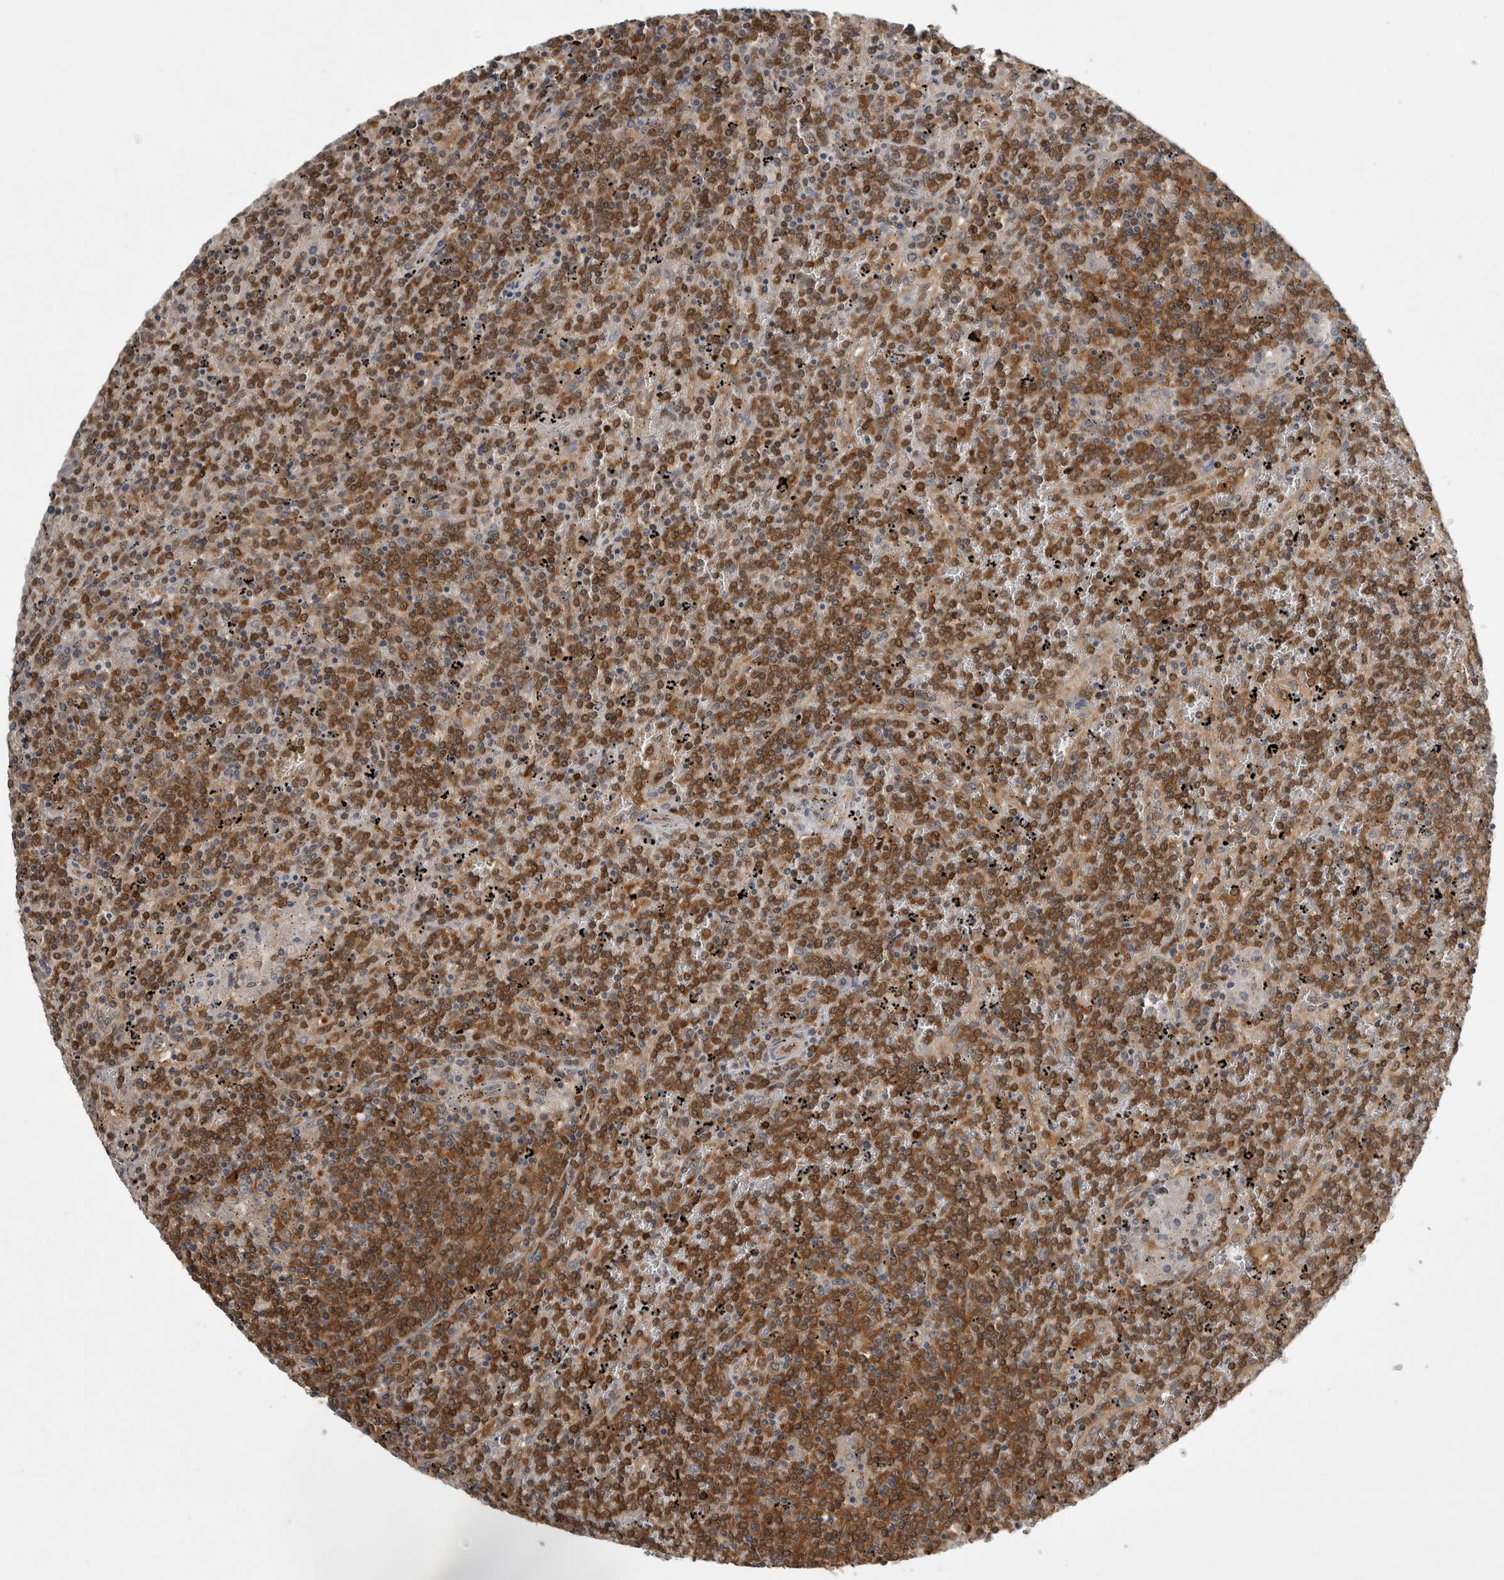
{"staining": {"intensity": "moderate", "quantity": ">75%", "location": "cytoplasmic/membranous,nuclear"}, "tissue": "lymphoma", "cell_type": "Tumor cells", "image_type": "cancer", "snomed": [{"axis": "morphology", "description": "Malignant lymphoma, non-Hodgkin's type, Low grade"}, {"axis": "topography", "description": "Spleen"}], "caption": "This histopathology image demonstrates immunohistochemistry (IHC) staining of malignant lymphoma, non-Hodgkin's type (low-grade), with medium moderate cytoplasmic/membranous and nuclear expression in about >75% of tumor cells.", "gene": "TRMT61B", "patient": {"sex": "female", "age": 19}}